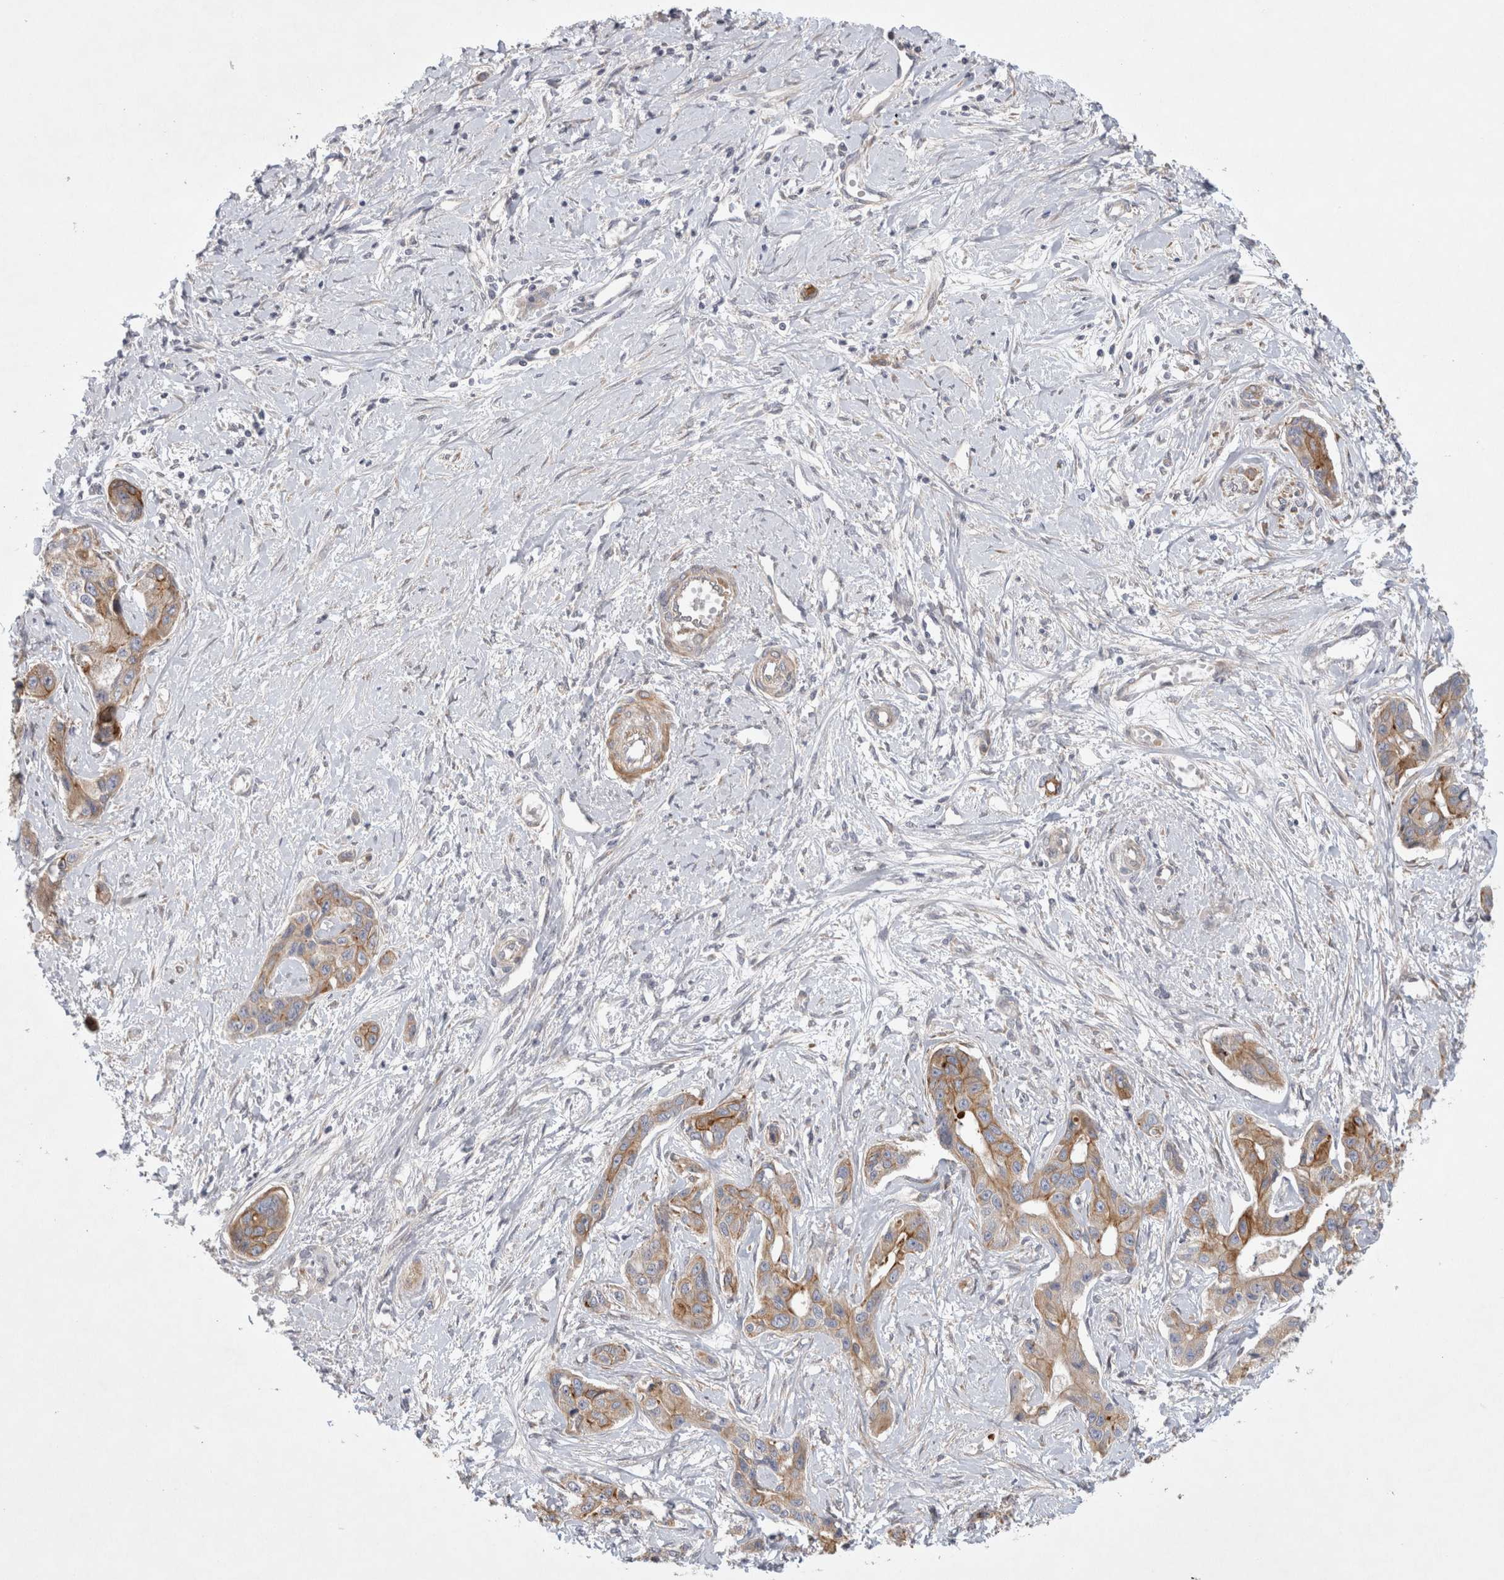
{"staining": {"intensity": "moderate", "quantity": ">75%", "location": "cytoplasmic/membranous"}, "tissue": "liver cancer", "cell_type": "Tumor cells", "image_type": "cancer", "snomed": [{"axis": "morphology", "description": "Cholangiocarcinoma"}, {"axis": "topography", "description": "Liver"}], "caption": "This photomicrograph shows liver cholangiocarcinoma stained with IHC to label a protein in brown. The cytoplasmic/membranous of tumor cells show moderate positivity for the protein. Nuclei are counter-stained blue.", "gene": "BZW2", "patient": {"sex": "male", "age": 59}}